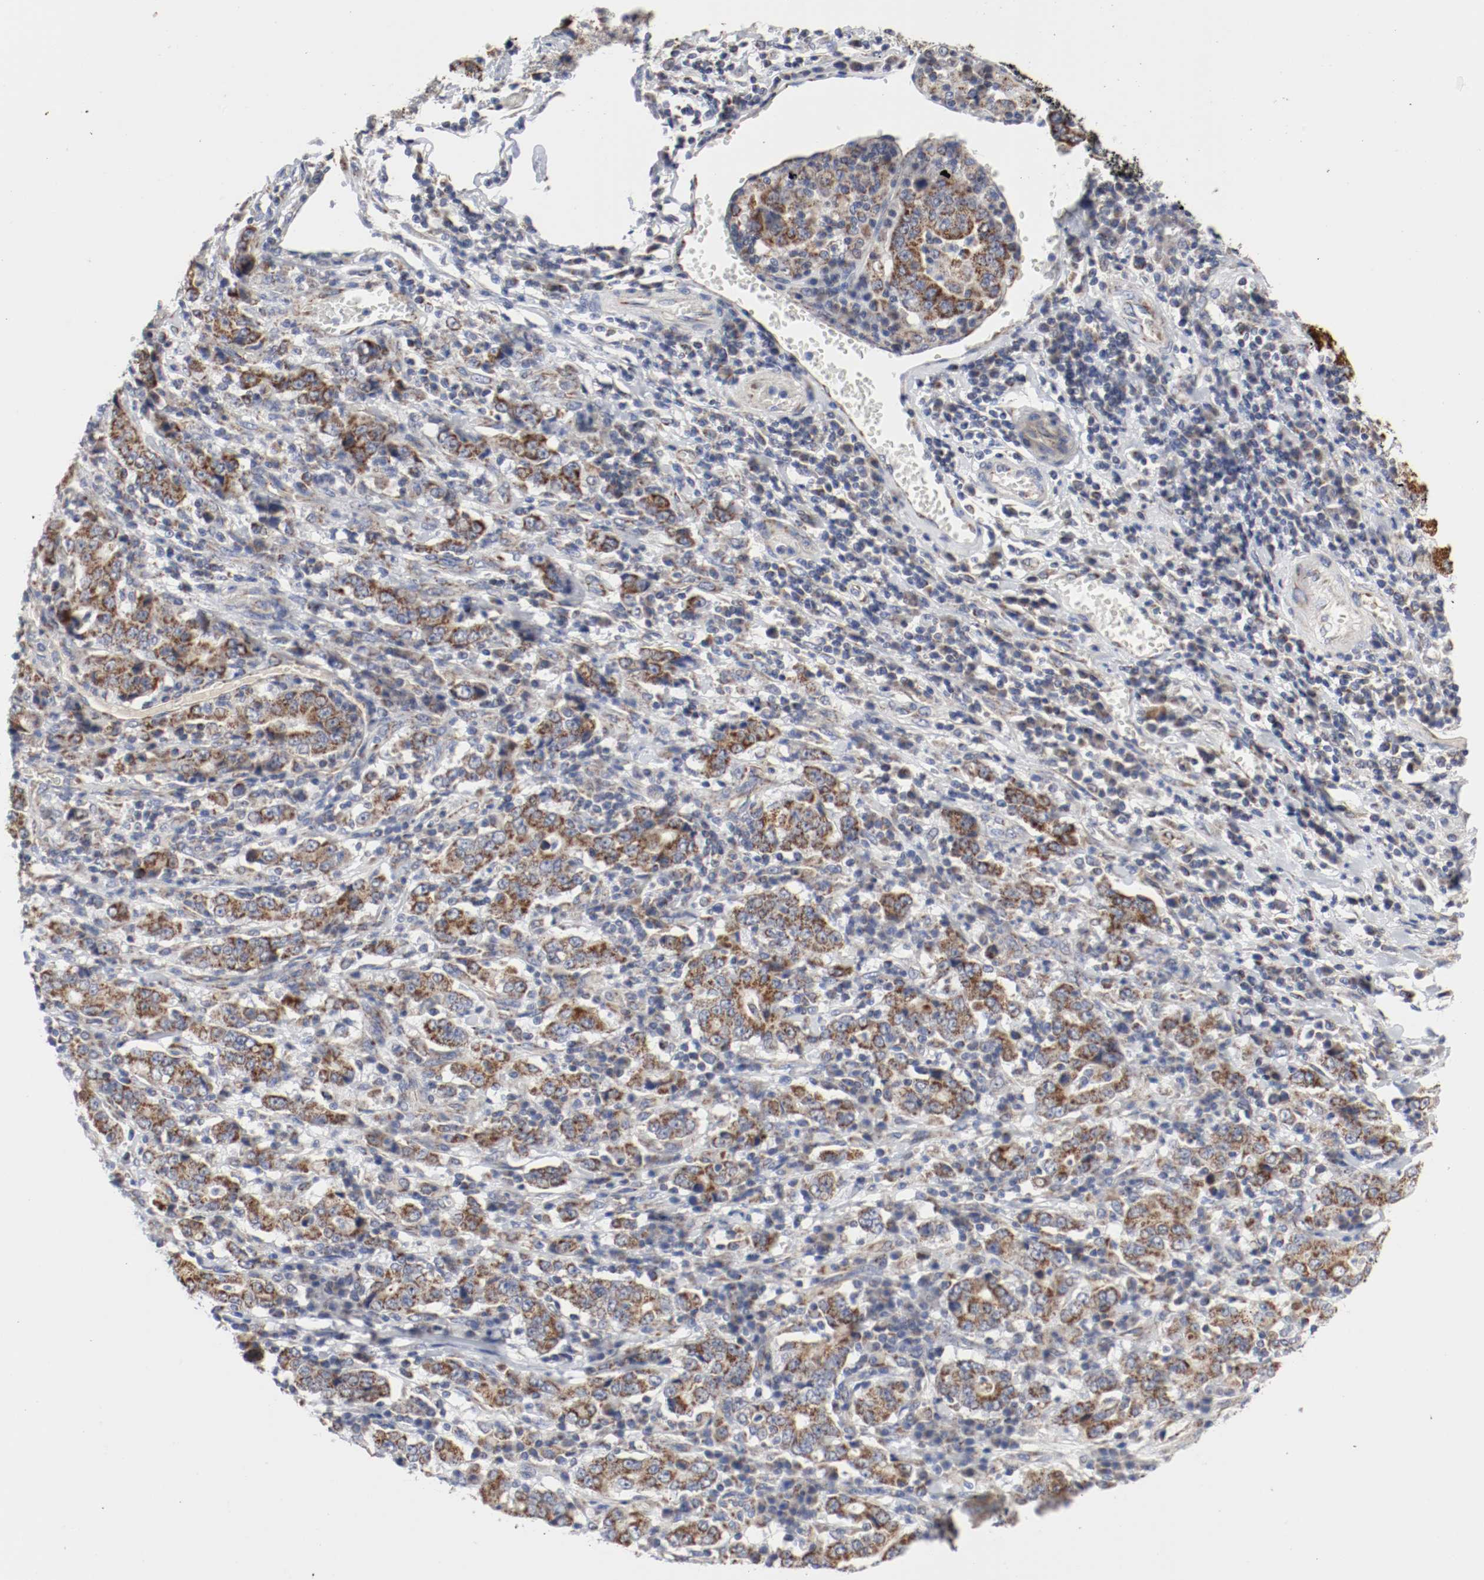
{"staining": {"intensity": "moderate", "quantity": ">75%", "location": "cytoplasmic/membranous"}, "tissue": "stomach cancer", "cell_type": "Tumor cells", "image_type": "cancer", "snomed": [{"axis": "morphology", "description": "Normal tissue, NOS"}, {"axis": "morphology", "description": "Adenocarcinoma, NOS"}, {"axis": "topography", "description": "Stomach, upper"}, {"axis": "topography", "description": "Stomach"}], "caption": "Immunohistochemical staining of human stomach adenocarcinoma displays moderate cytoplasmic/membranous protein positivity in about >75% of tumor cells.", "gene": "AFG3L2", "patient": {"sex": "male", "age": 59}}